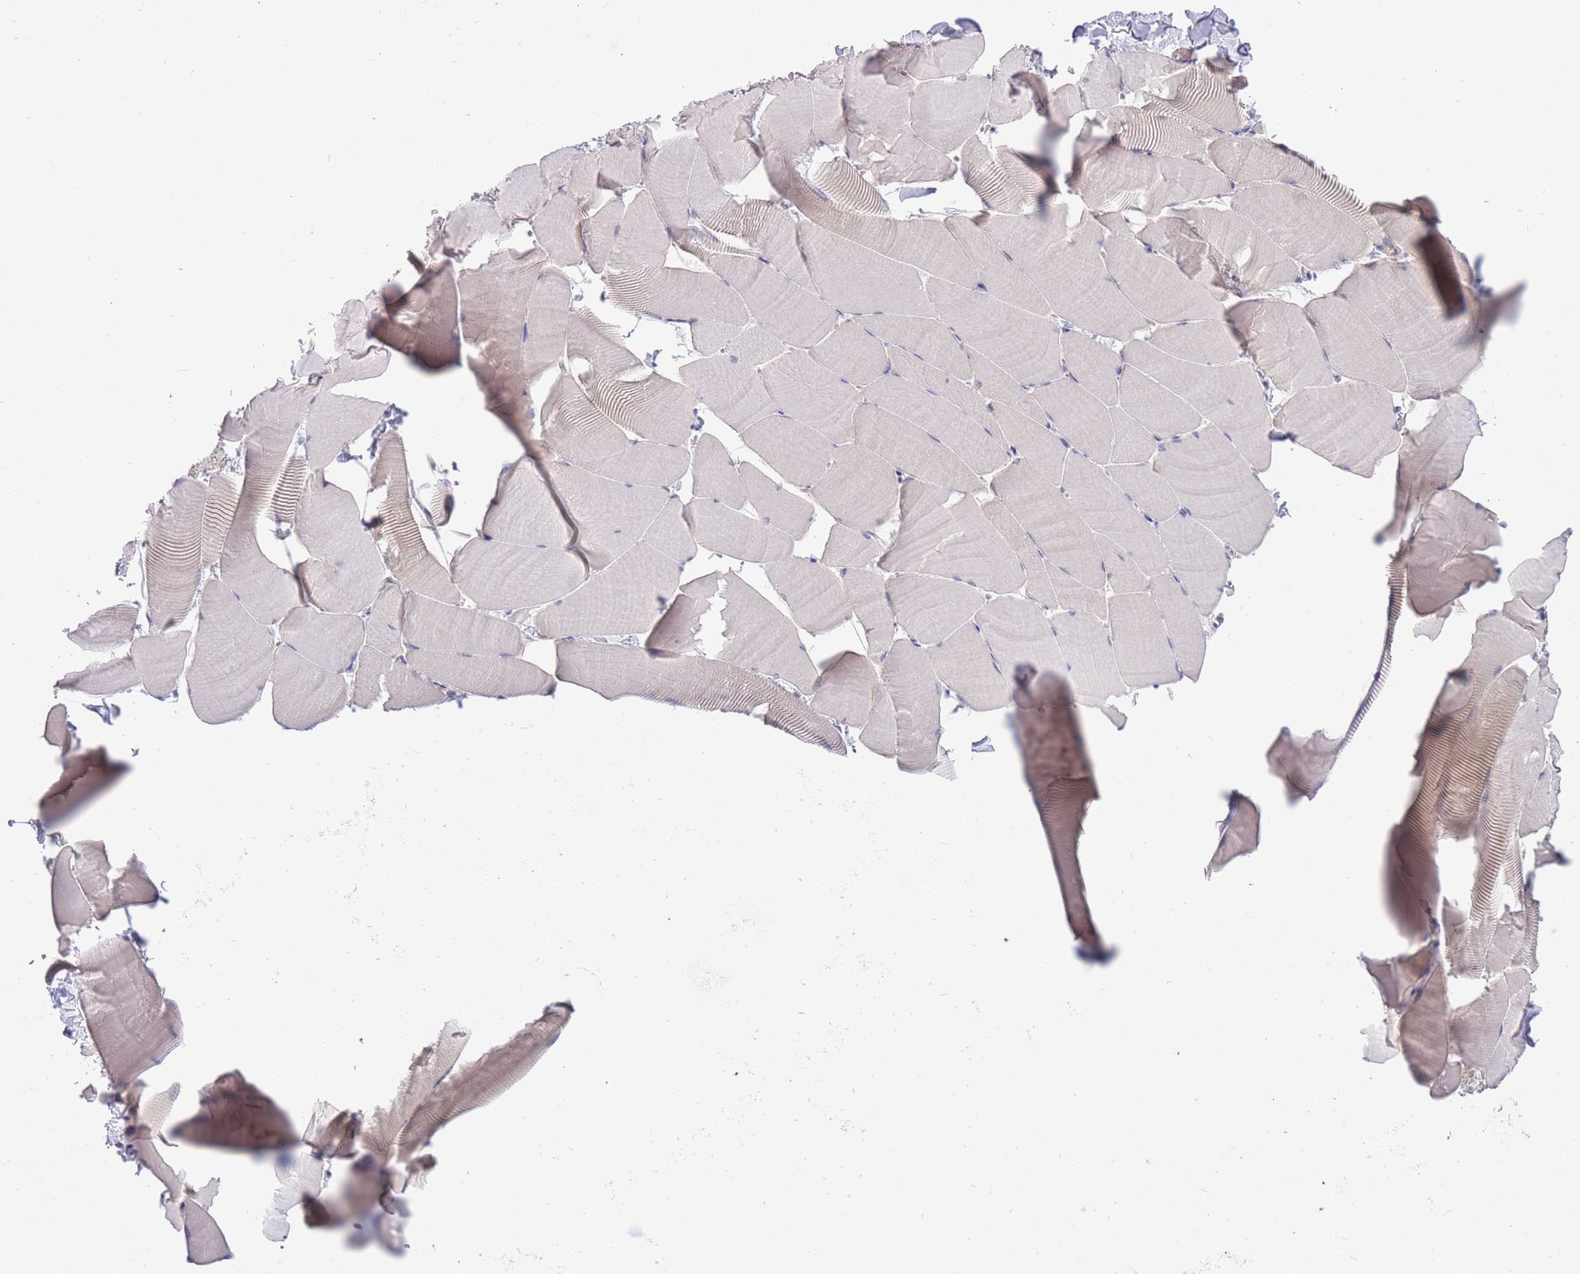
{"staining": {"intensity": "negative", "quantity": "none", "location": "none"}, "tissue": "skeletal muscle", "cell_type": "Myocytes", "image_type": "normal", "snomed": [{"axis": "morphology", "description": "Normal tissue, NOS"}, {"axis": "topography", "description": "Skeletal muscle"}], "caption": "High power microscopy image of an immunohistochemistry photomicrograph of benign skeletal muscle, revealing no significant staining in myocytes.", "gene": "PRKAR1A", "patient": {"sex": "male", "age": 25}}